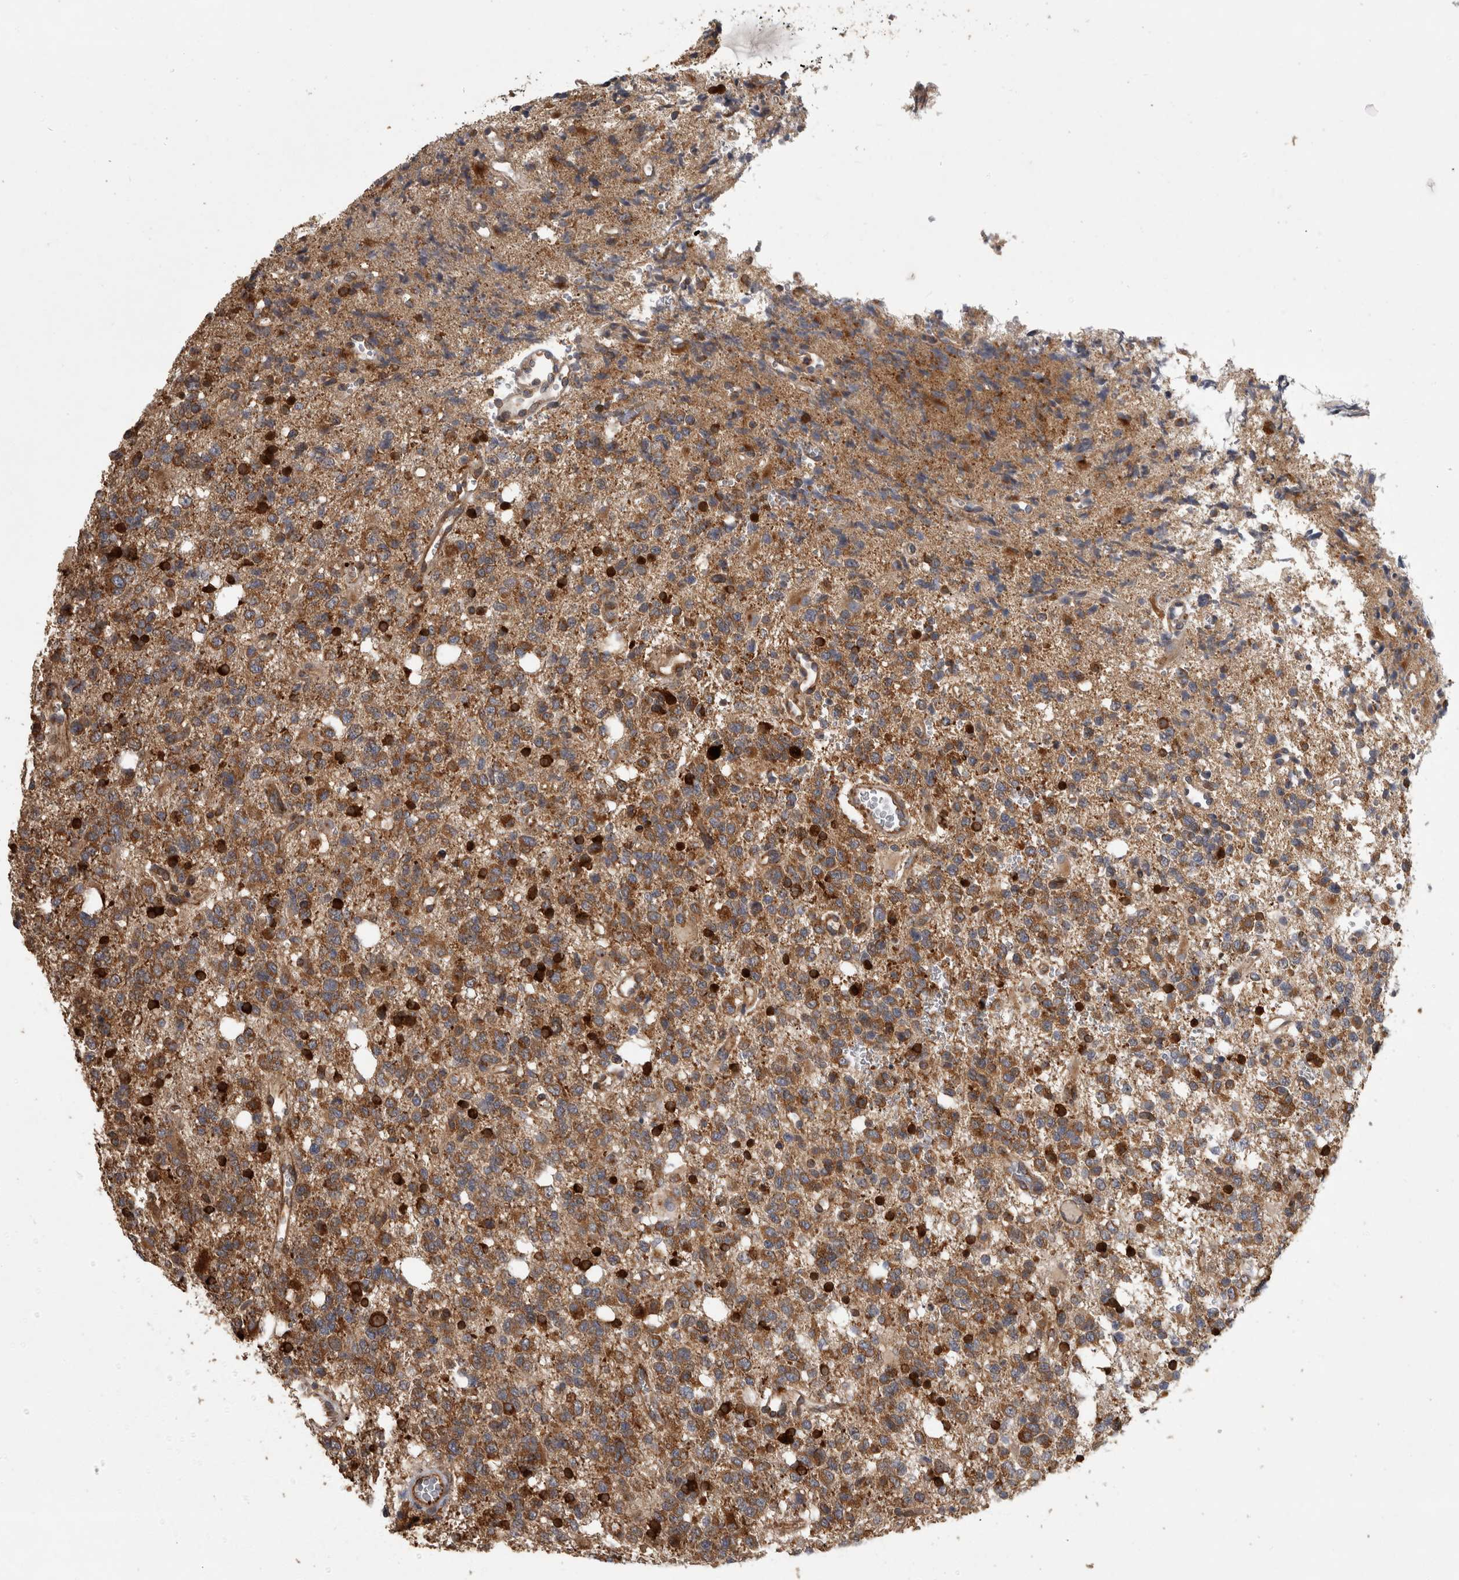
{"staining": {"intensity": "strong", "quantity": ">75%", "location": "cytoplasmic/membranous"}, "tissue": "glioma", "cell_type": "Tumor cells", "image_type": "cancer", "snomed": [{"axis": "morphology", "description": "Glioma, malignant, High grade"}, {"axis": "topography", "description": "Brain"}], "caption": "Protein staining exhibits strong cytoplasmic/membranous expression in about >75% of tumor cells in malignant high-grade glioma.", "gene": "ATXN2", "patient": {"sex": "female", "age": 62}}